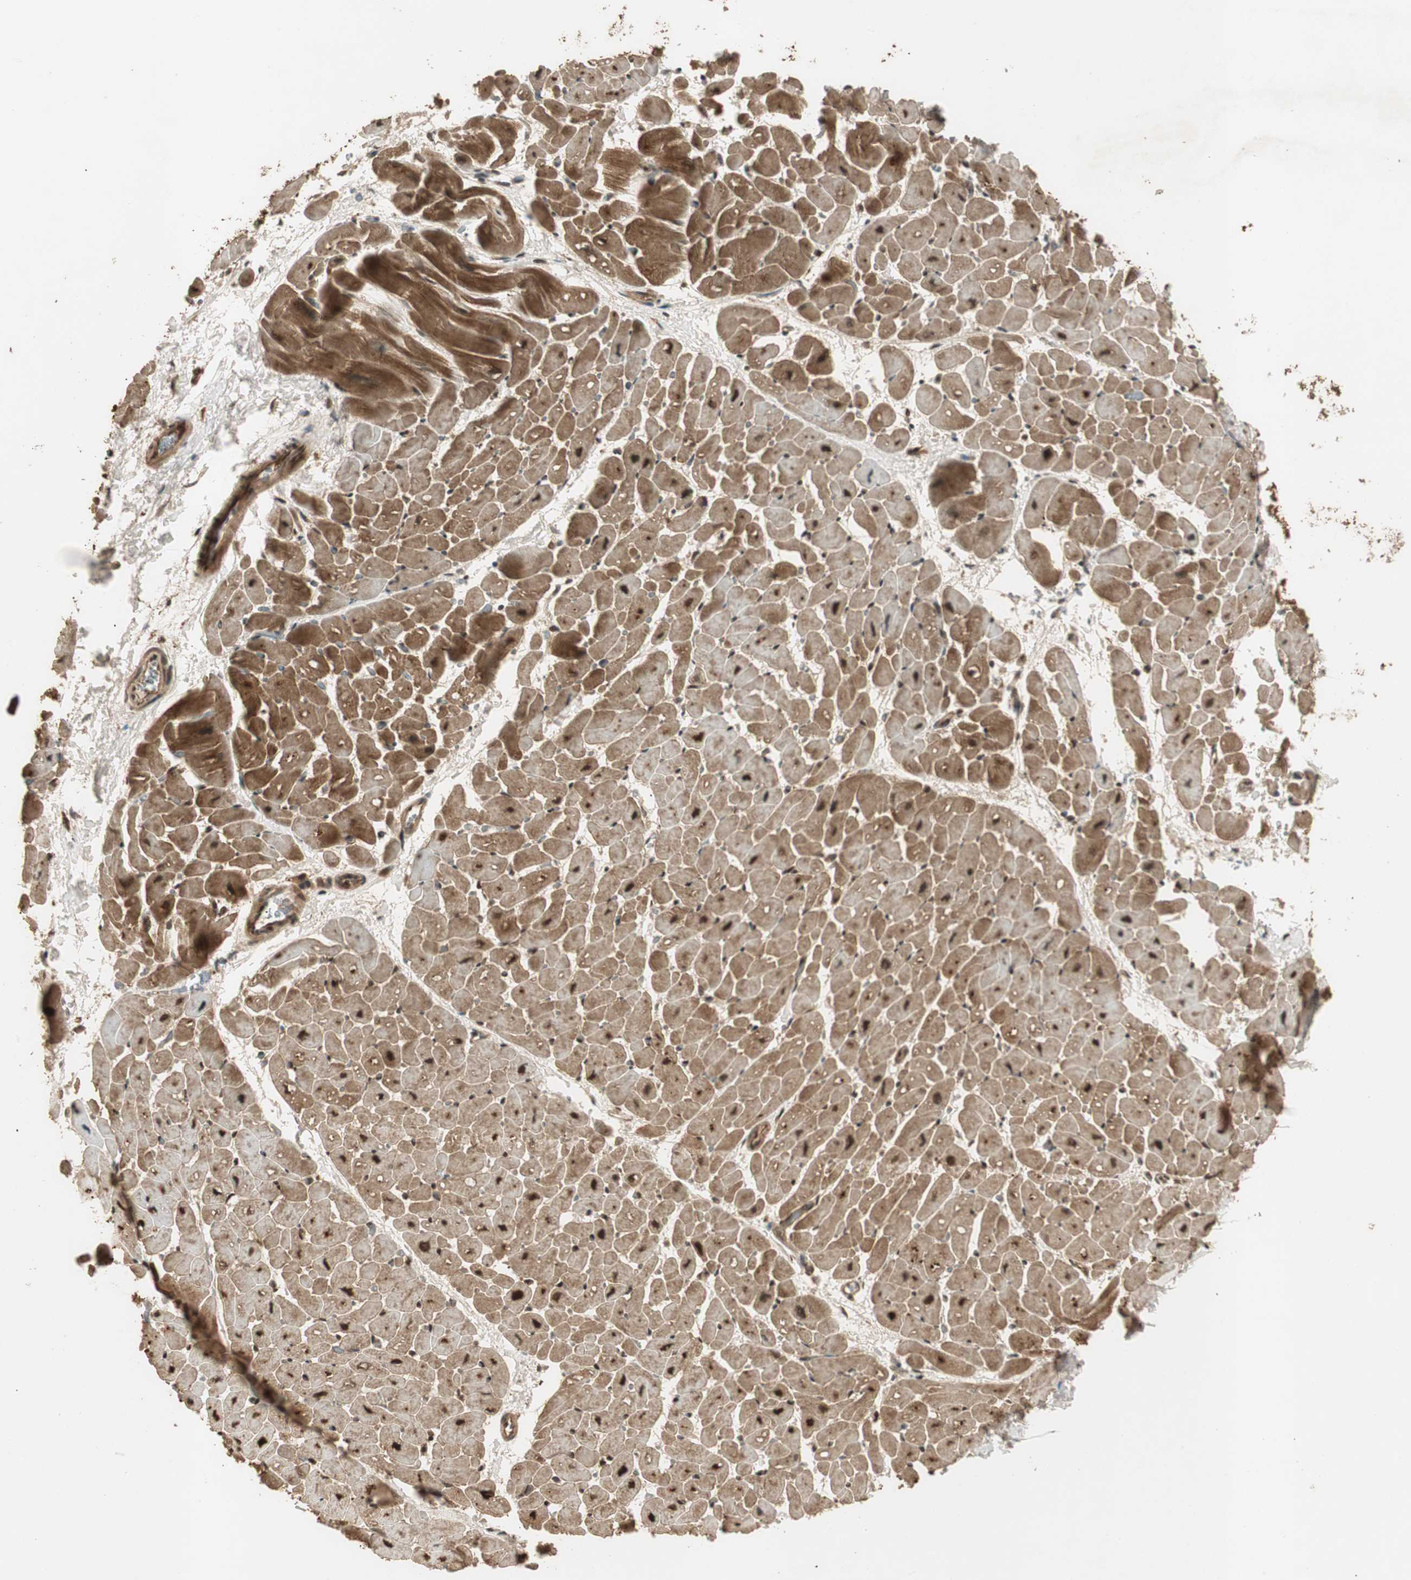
{"staining": {"intensity": "strong", "quantity": ">75%", "location": "cytoplasmic/membranous,nuclear"}, "tissue": "heart muscle", "cell_type": "Cardiomyocytes", "image_type": "normal", "snomed": [{"axis": "morphology", "description": "Normal tissue, NOS"}, {"axis": "topography", "description": "Heart"}], "caption": "Immunohistochemistry (IHC) (DAB (3,3'-diaminobenzidine)) staining of unremarkable human heart muscle reveals strong cytoplasmic/membranous,nuclear protein positivity in approximately >75% of cardiomyocytes. Nuclei are stained in blue.", "gene": "RPA3", "patient": {"sex": "male", "age": 45}}